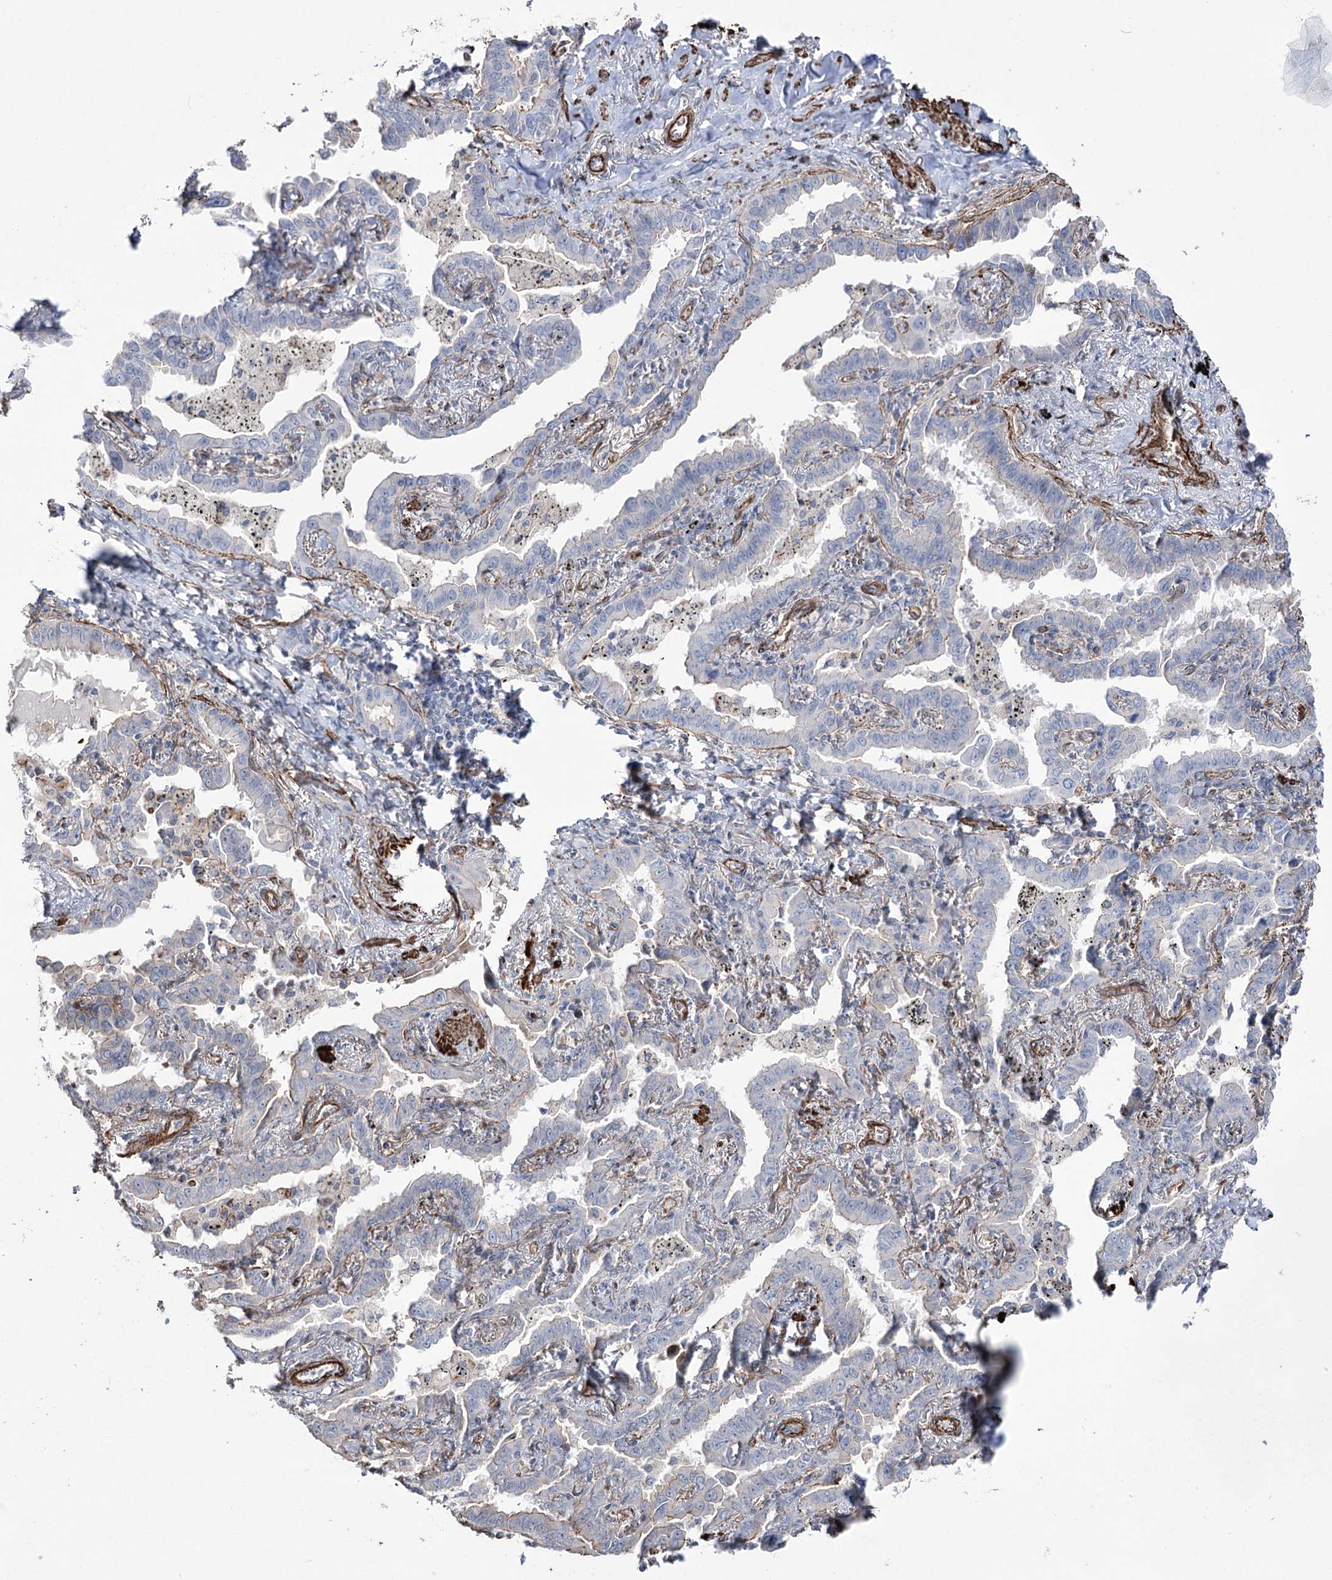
{"staining": {"intensity": "negative", "quantity": "none", "location": "none"}, "tissue": "lung cancer", "cell_type": "Tumor cells", "image_type": "cancer", "snomed": [{"axis": "morphology", "description": "Adenocarcinoma, NOS"}, {"axis": "topography", "description": "Lung"}], "caption": "This is a micrograph of IHC staining of lung cancer (adenocarcinoma), which shows no expression in tumor cells.", "gene": "ARHGAP20", "patient": {"sex": "male", "age": 67}}